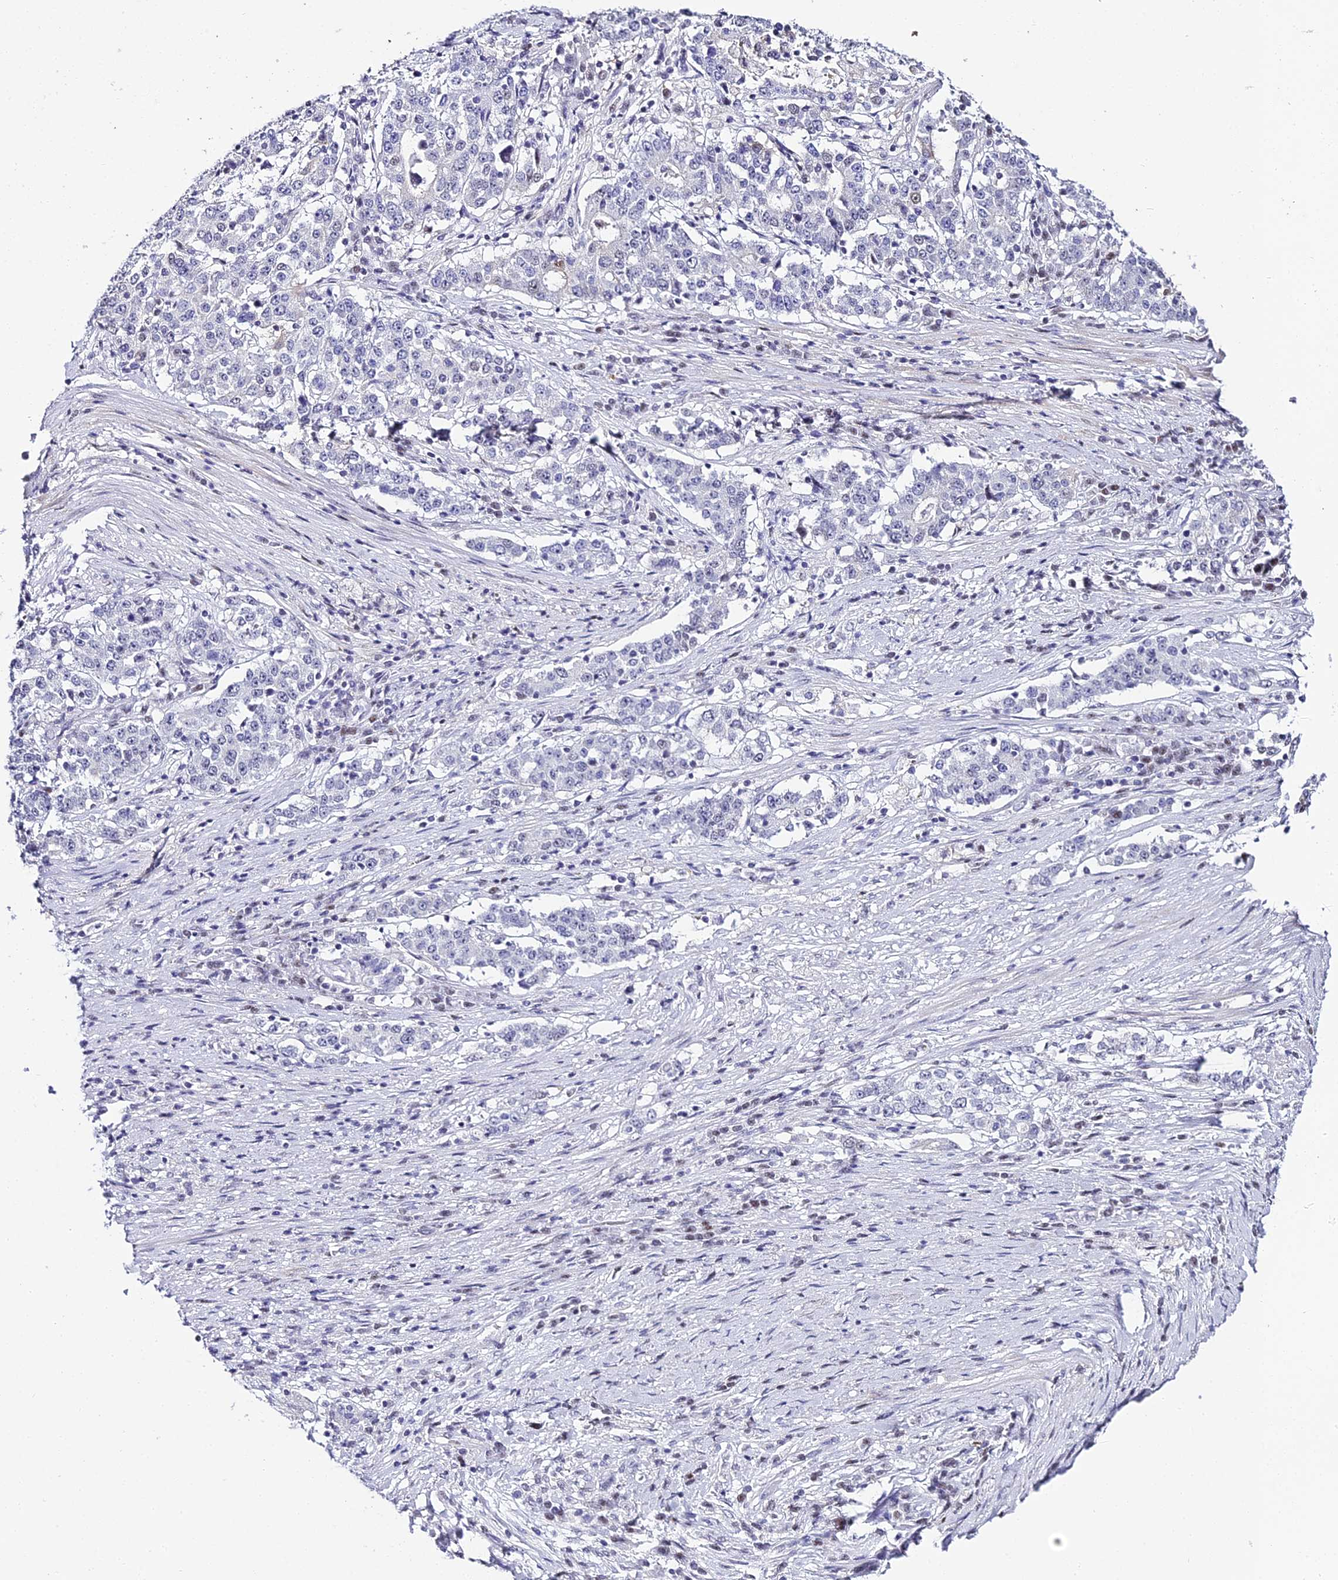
{"staining": {"intensity": "negative", "quantity": "none", "location": "none"}, "tissue": "stomach cancer", "cell_type": "Tumor cells", "image_type": "cancer", "snomed": [{"axis": "morphology", "description": "Adenocarcinoma, NOS"}, {"axis": "topography", "description": "Stomach"}], "caption": "Protein analysis of stomach adenocarcinoma demonstrates no significant staining in tumor cells.", "gene": "ABHD14A-ACY1", "patient": {"sex": "male", "age": 59}}